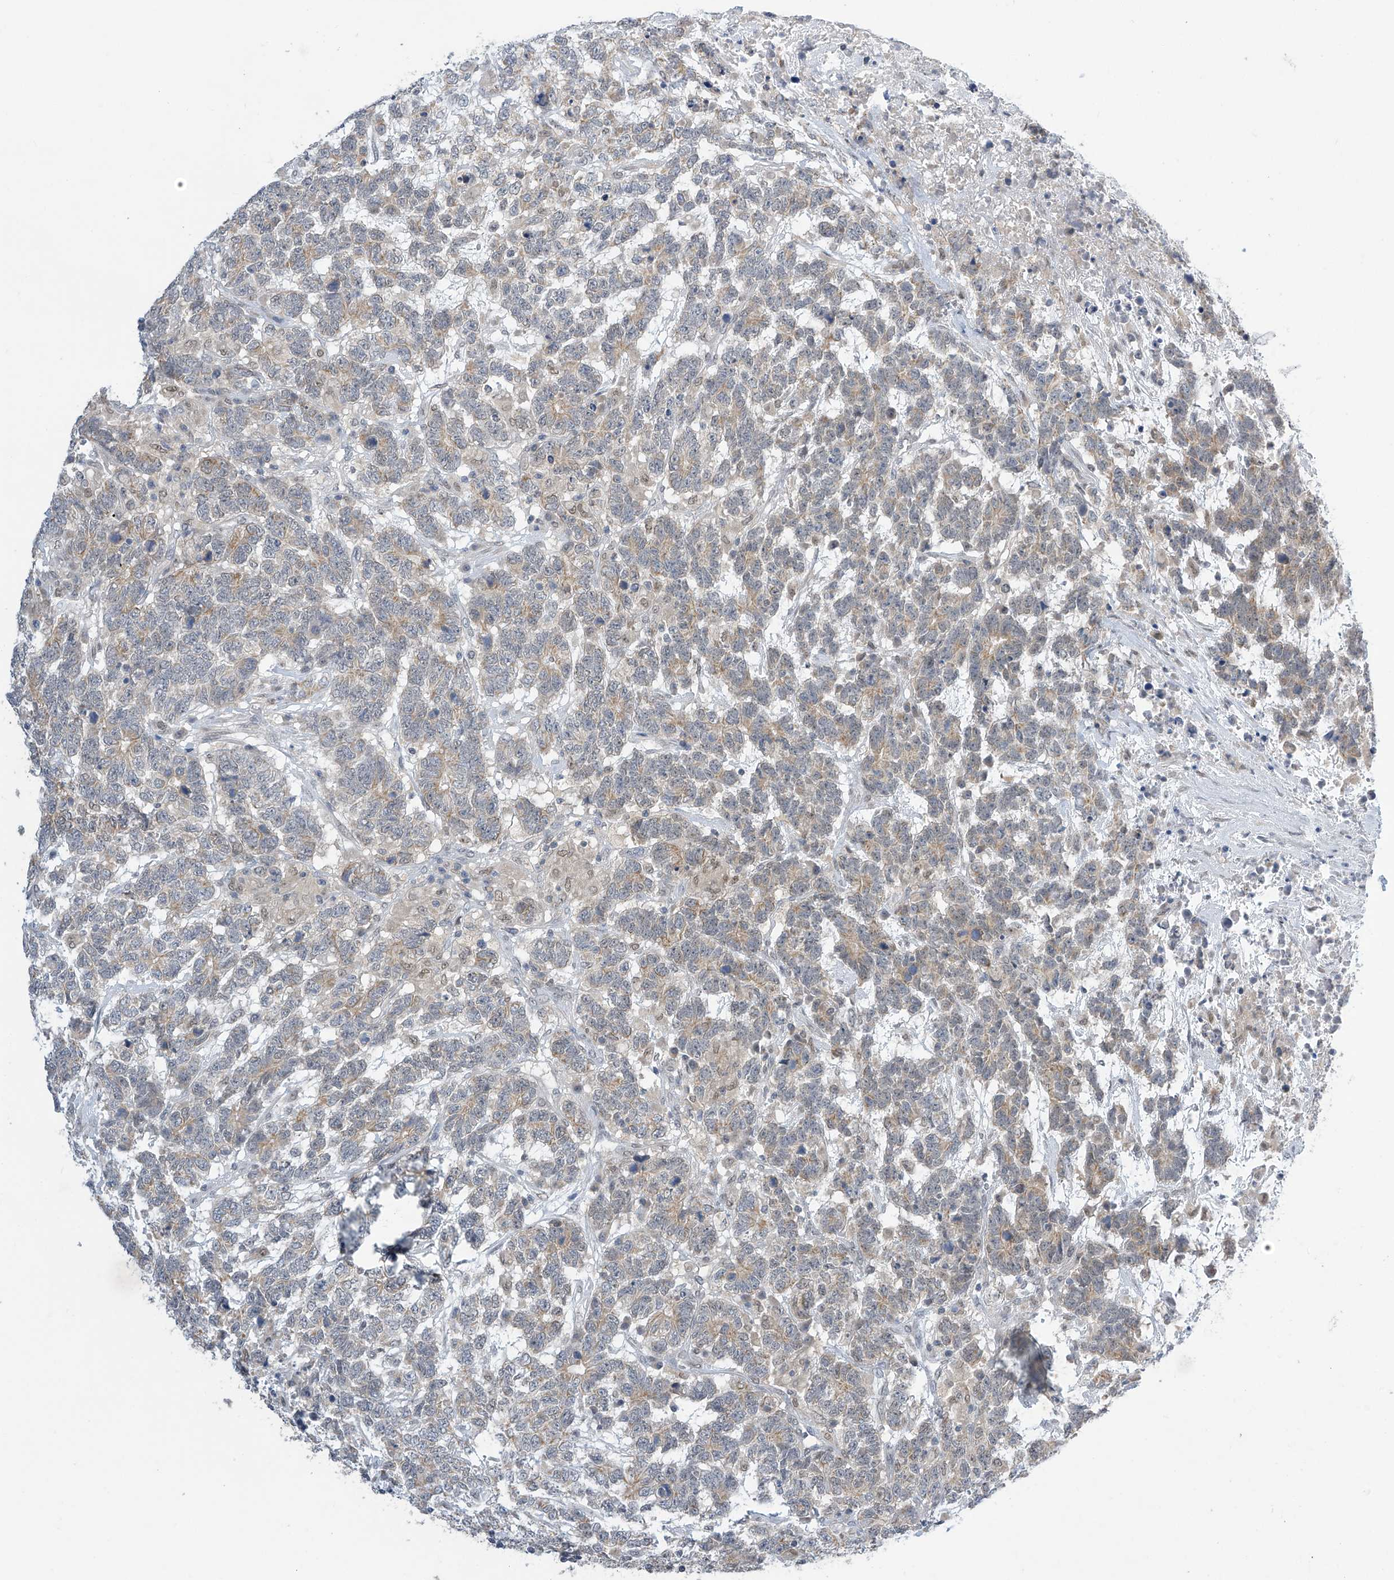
{"staining": {"intensity": "weak", "quantity": "<25%", "location": "cytoplasmic/membranous"}, "tissue": "testis cancer", "cell_type": "Tumor cells", "image_type": "cancer", "snomed": [{"axis": "morphology", "description": "Carcinoma, Embryonal, NOS"}, {"axis": "topography", "description": "Testis"}], "caption": "Tumor cells show no significant protein positivity in testis cancer. Nuclei are stained in blue.", "gene": "APLF", "patient": {"sex": "male", "age": 26}}